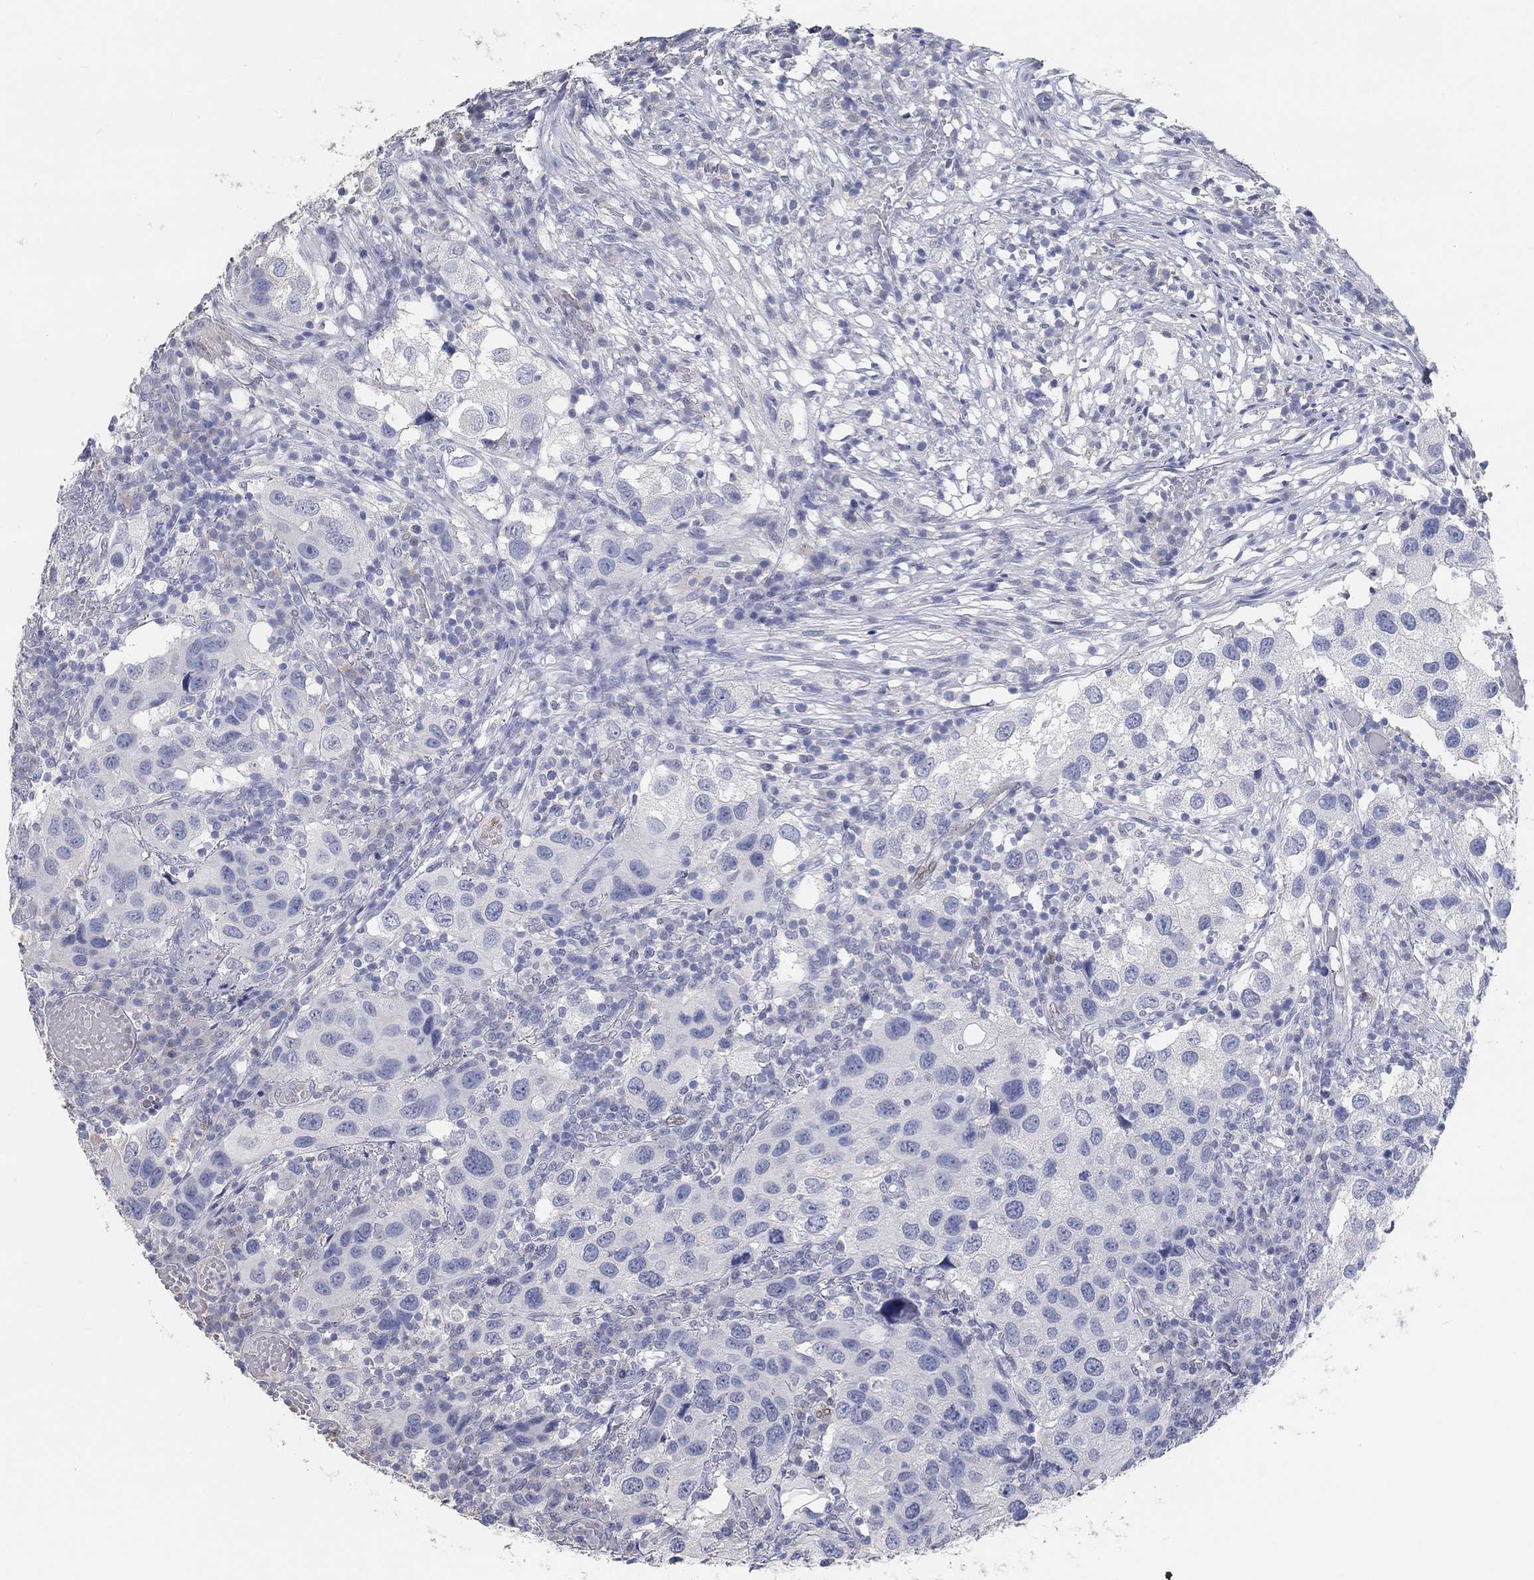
{"staining": {"intensity": "negative", "quantity": "none", "location": "none"}, "tissue": "urothelial cancer", "cell_type": "Tumor cells", "image_type": "cancer", "snomed": [{"axis": "morphology", "description": "Urothelial carcinoma, High grade"}, {"axis": "topography", "description": "Urinary bladder"}], "caption": "An immunohistochemistry micrograph of urothelial carcinoma (high-grade) is shown. There is no staining in tumor cells of urothelial carcinoma (high-grade).", "gene": "FGF2", "patient": {"sex": "male", "age": 79}}